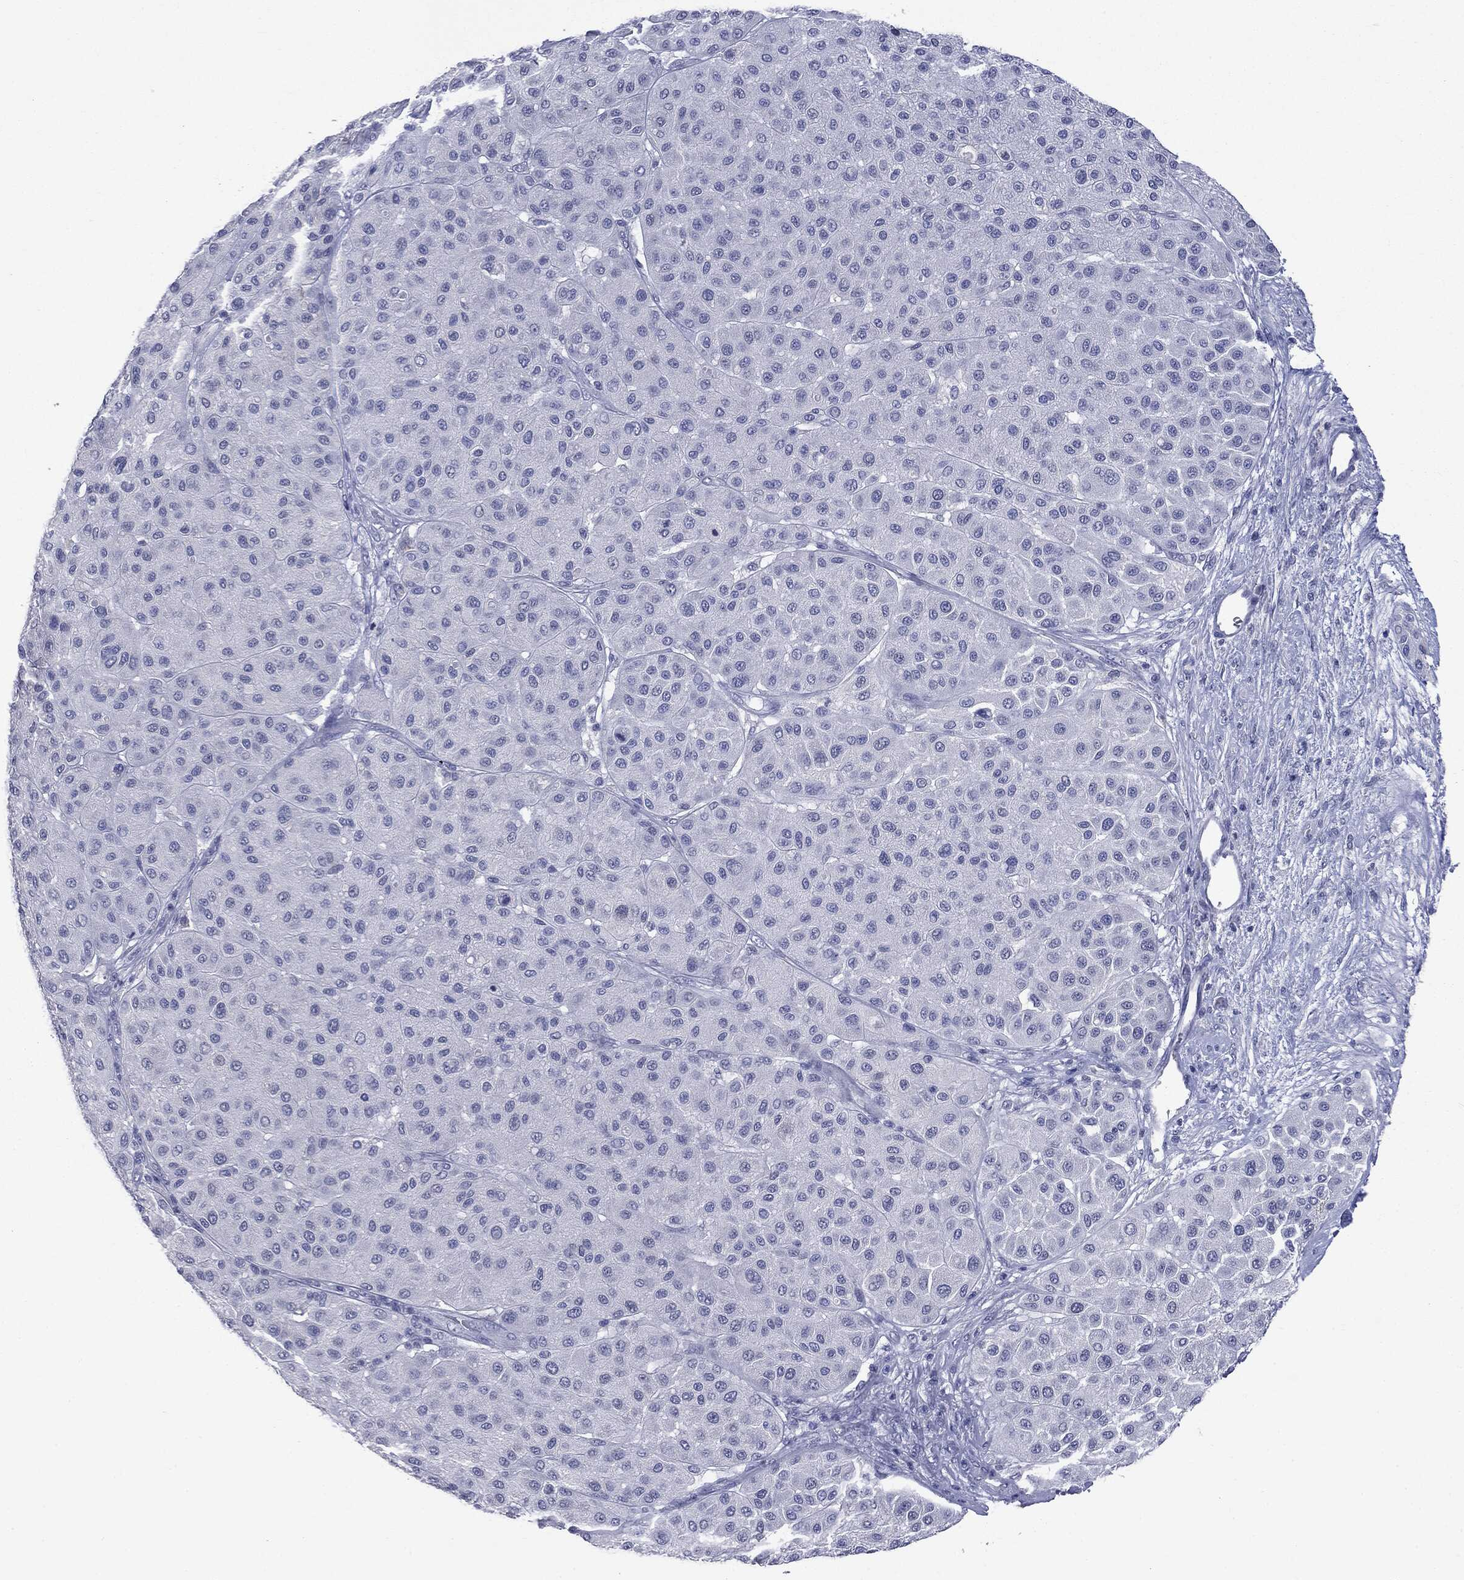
{"staining": {"intensity": "negative", "quantity": "none", "location": "none"}, "tissue": "melanoma", "cell_type": "Tumor cells", "image_type": "cancer", "snomed": [{"axis": "morphology", "description": "Malignant melanoma, Metastatic site"}, {"axis": "topography", "description": "Smooth muscle"}], "caption": "Tumor cells show no significant protein expression in melanoma.", "gene": "TSHB", "patient": {"sex": "male", "age": 41}}